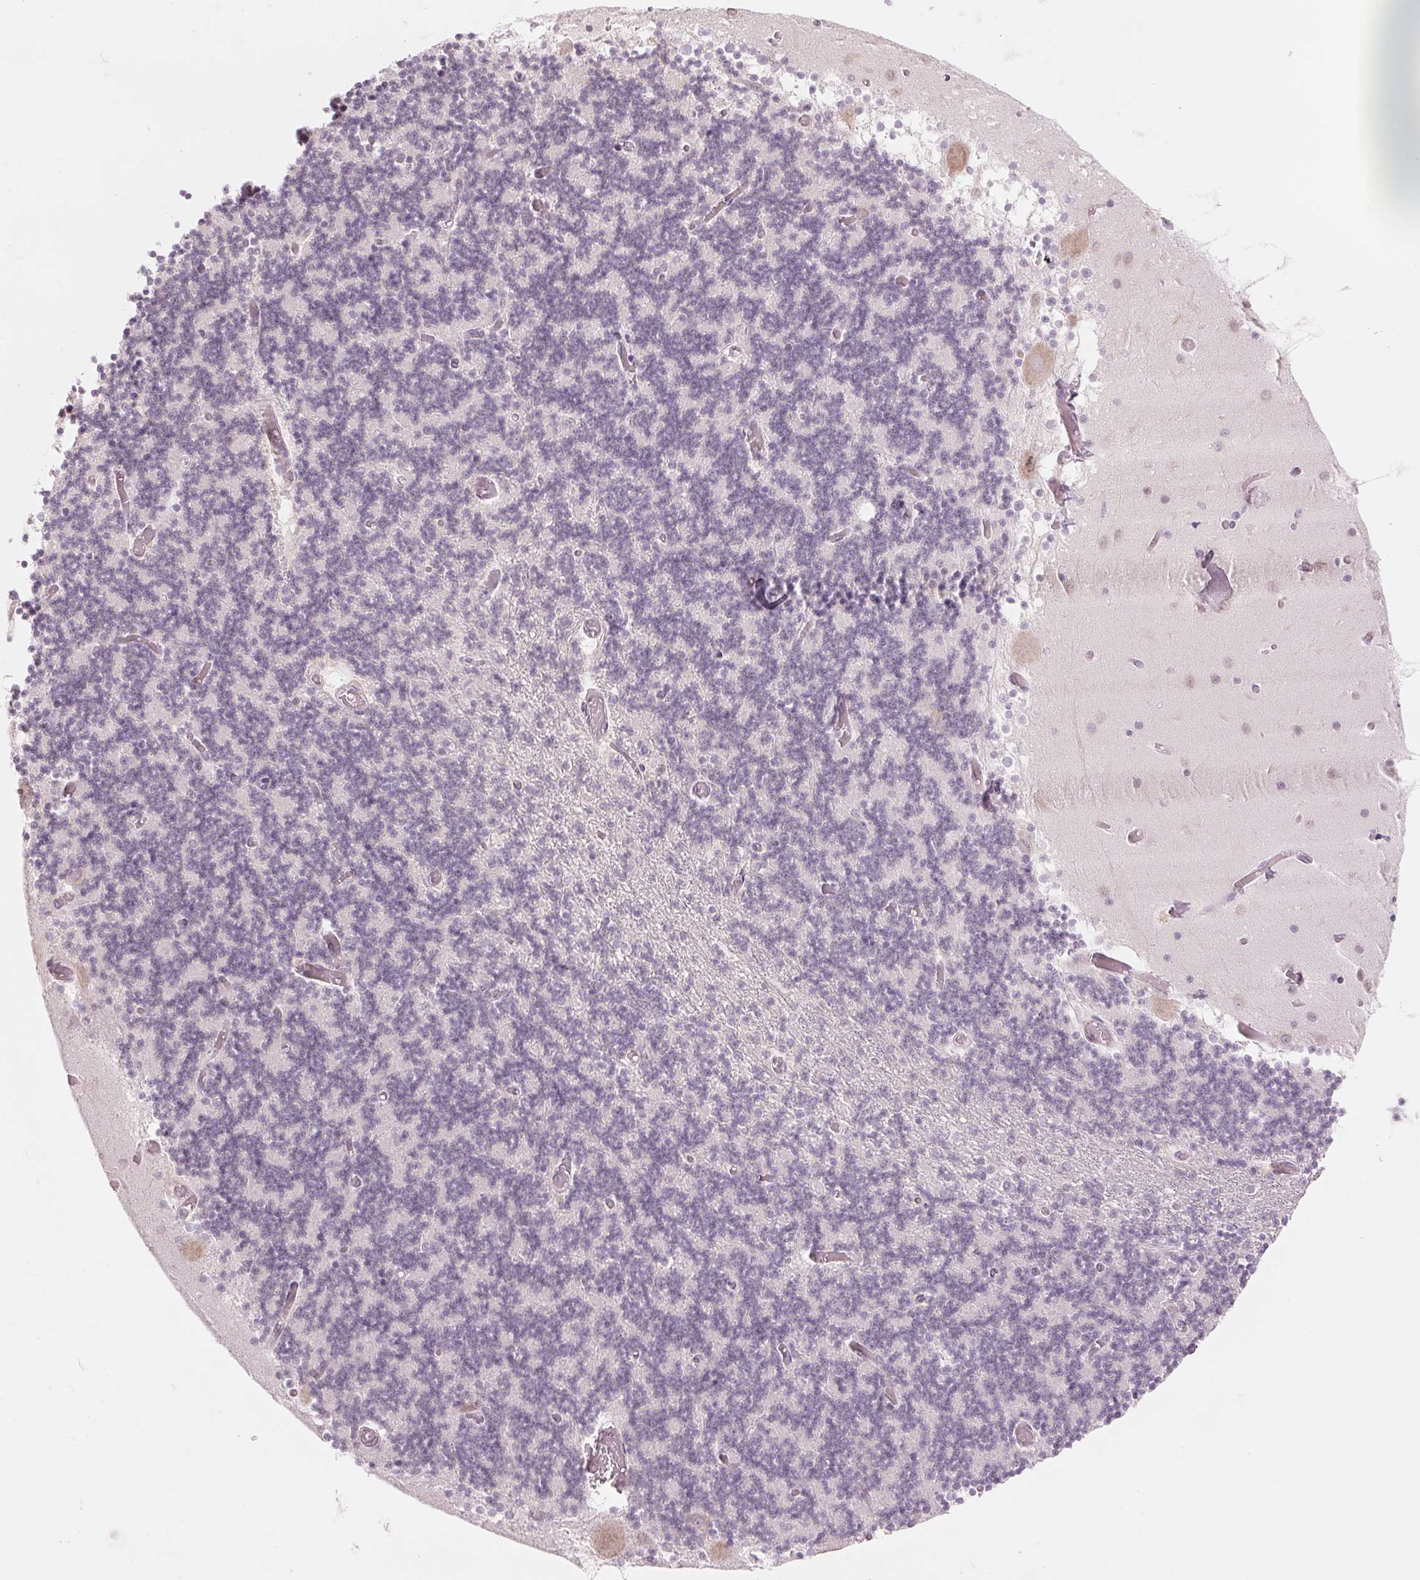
{"staining": {"intensity": "negative", "quantity": "none", "location": "none"}, "tissue": "cerebellum", "cell_type": "Cells in granular layer", "image_type": "normal", "snomed": [{"axis": "morphology", "description": "Normal tissue, NOS"}, {"axis": "topography", "description": "Cerebellum"}], "caption": "A high-resolution histopathology image shows IHC staining of unremarkable cerebellum, which demonstrates no significant staining in cells in granular layer. (Stains: DAB (3,3'-diaminobenzidine) IHC with hematoxylin counter stain, Microscopy: brightfield microscopy at high magnification).", "gene": "GNMT", "patient": {"sex": "female", "age": 28}}